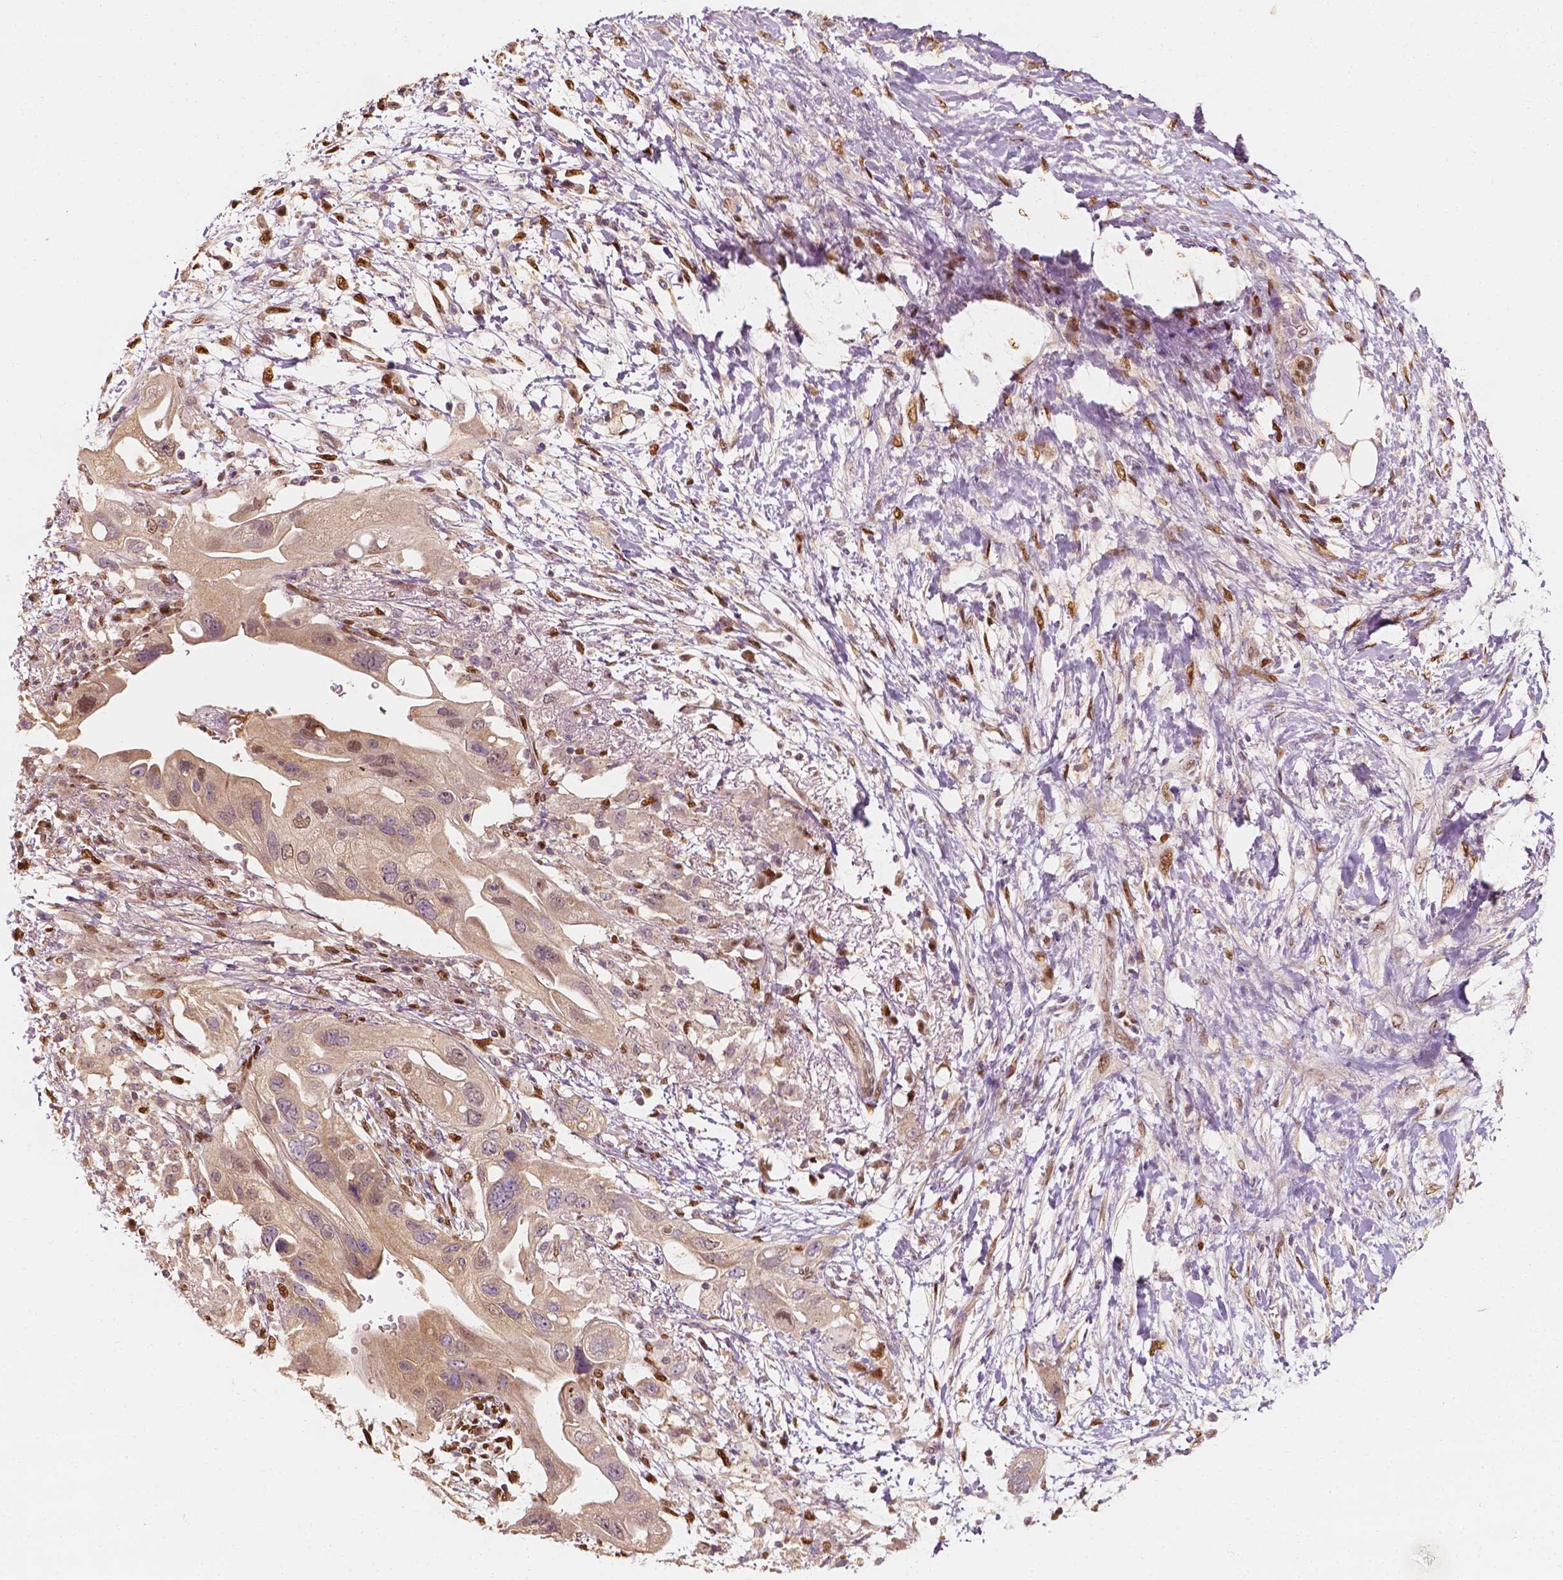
{"staining": {"intensity": "moderate", "quantity": "25%-75%", "location": "cytoplasmic/membranous,nuclear"}, "tissue": "pancreatic cancer", "cell_type": "Tumor cells", "image_type": "cancer", "snomed": [{"axis": "morphology", "description": "Adenocarcinoma, NOS"}, {"axis": "topography", "description": "Pancreas"}], "caption": "The immunohistochemical stain shows moderate cytoplasmic/membranous and nuclear positivity in tumor cells of pancreatic cancer tissue.", "gene": "TBC1D17", "patient": {"sex": "female", "age": 72}}